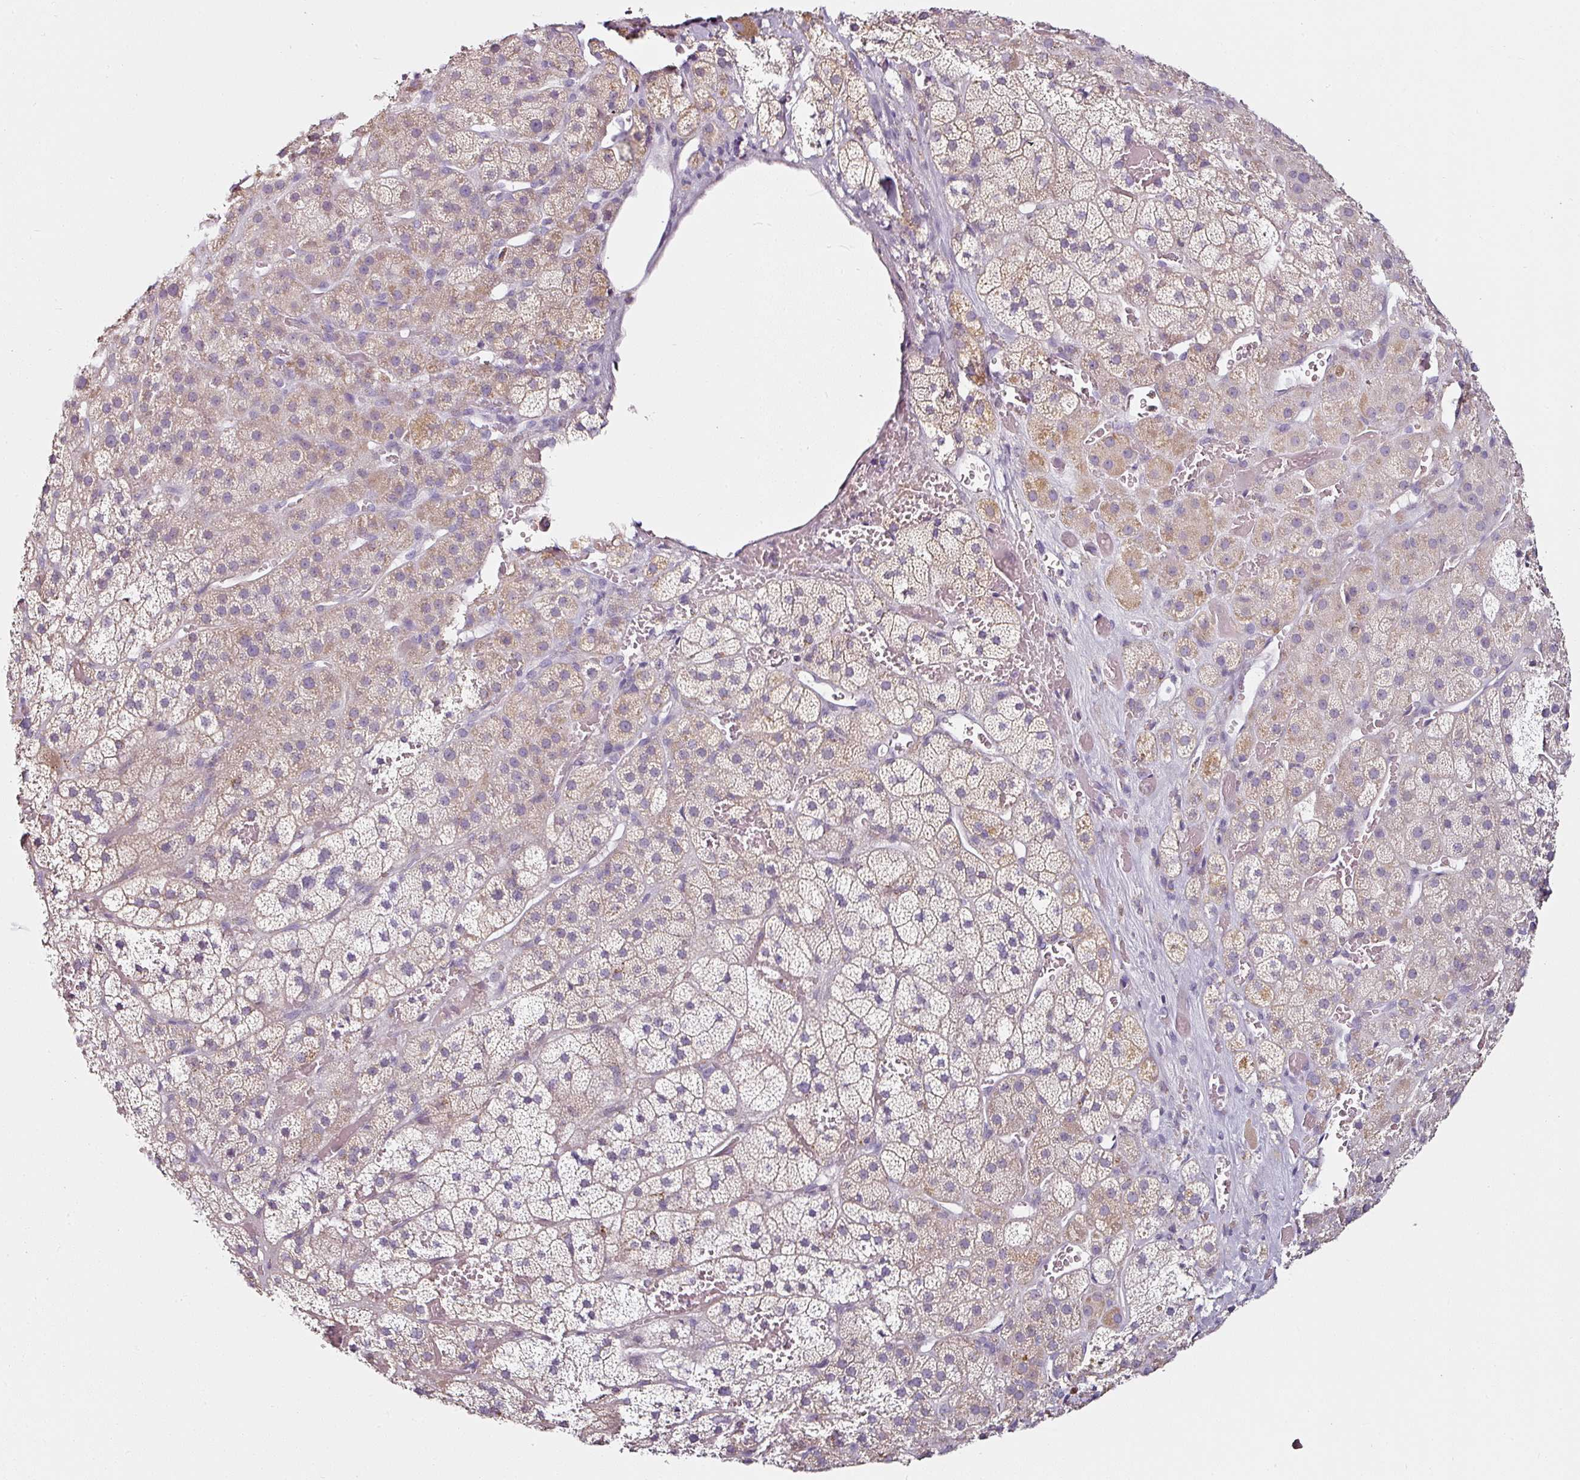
{"staining": {"intensity": "weak", "quantity": ">75%", "location": "cytoplasmic/membranous"}, "tissue": "adrenal gland", "cell_type": "Glandular cells", "image_type": "normal", "snomed": [{"axis": "morphology", "description": "Normal tissue, NOS"}, {"axis": "topography", "description": "Adrenal gland"}], "caption": "A high-resolution histopathology image shows immunohistochemistry staining of benign adrenal gland, which shows weak cytoplasmic/membranous staining in approximately >75% of glandular cells.", "gene": "CAP2", "patient": {"sex": "male", "age": 57}}